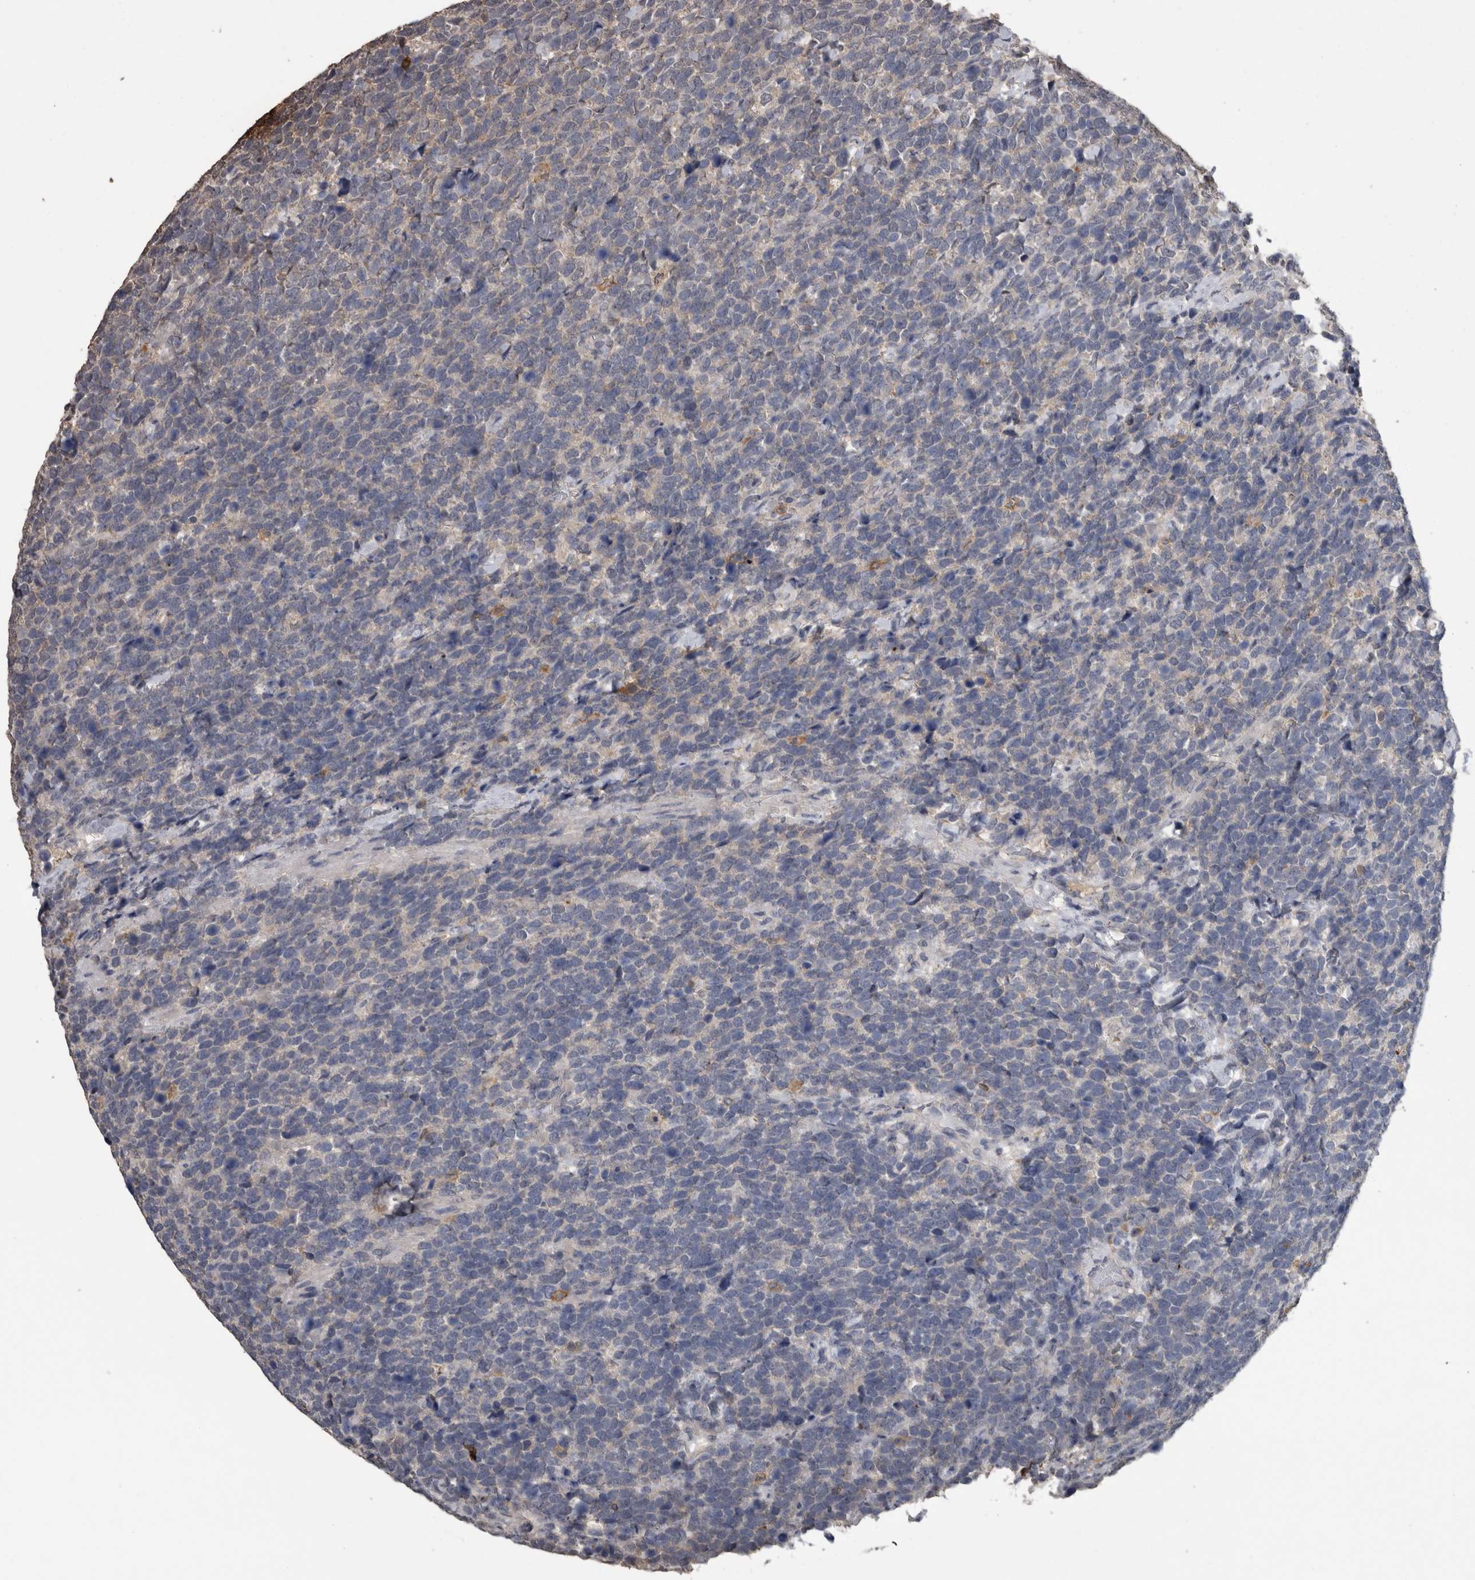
{"staining": {"intensity": "negative", "quantity": "none", "location": "none"}, "tissue": "urothelial cancer", "cell_type": "Tumor cells", "image_type": "cancer", "snomed": [{"axis": "morphology", "description": "Urothelial carcinoma, High grade"}, {"axis": "topography", "description": "Urinary bladder"}], "caption": "This is a photomicrograph of immunohistochemistry staining of urothelial carcinoma (high-grade), which shows no expression in tumor cells.", "gene": "PIK3AP1", "patient": {"sex": "female", "age": 82}}